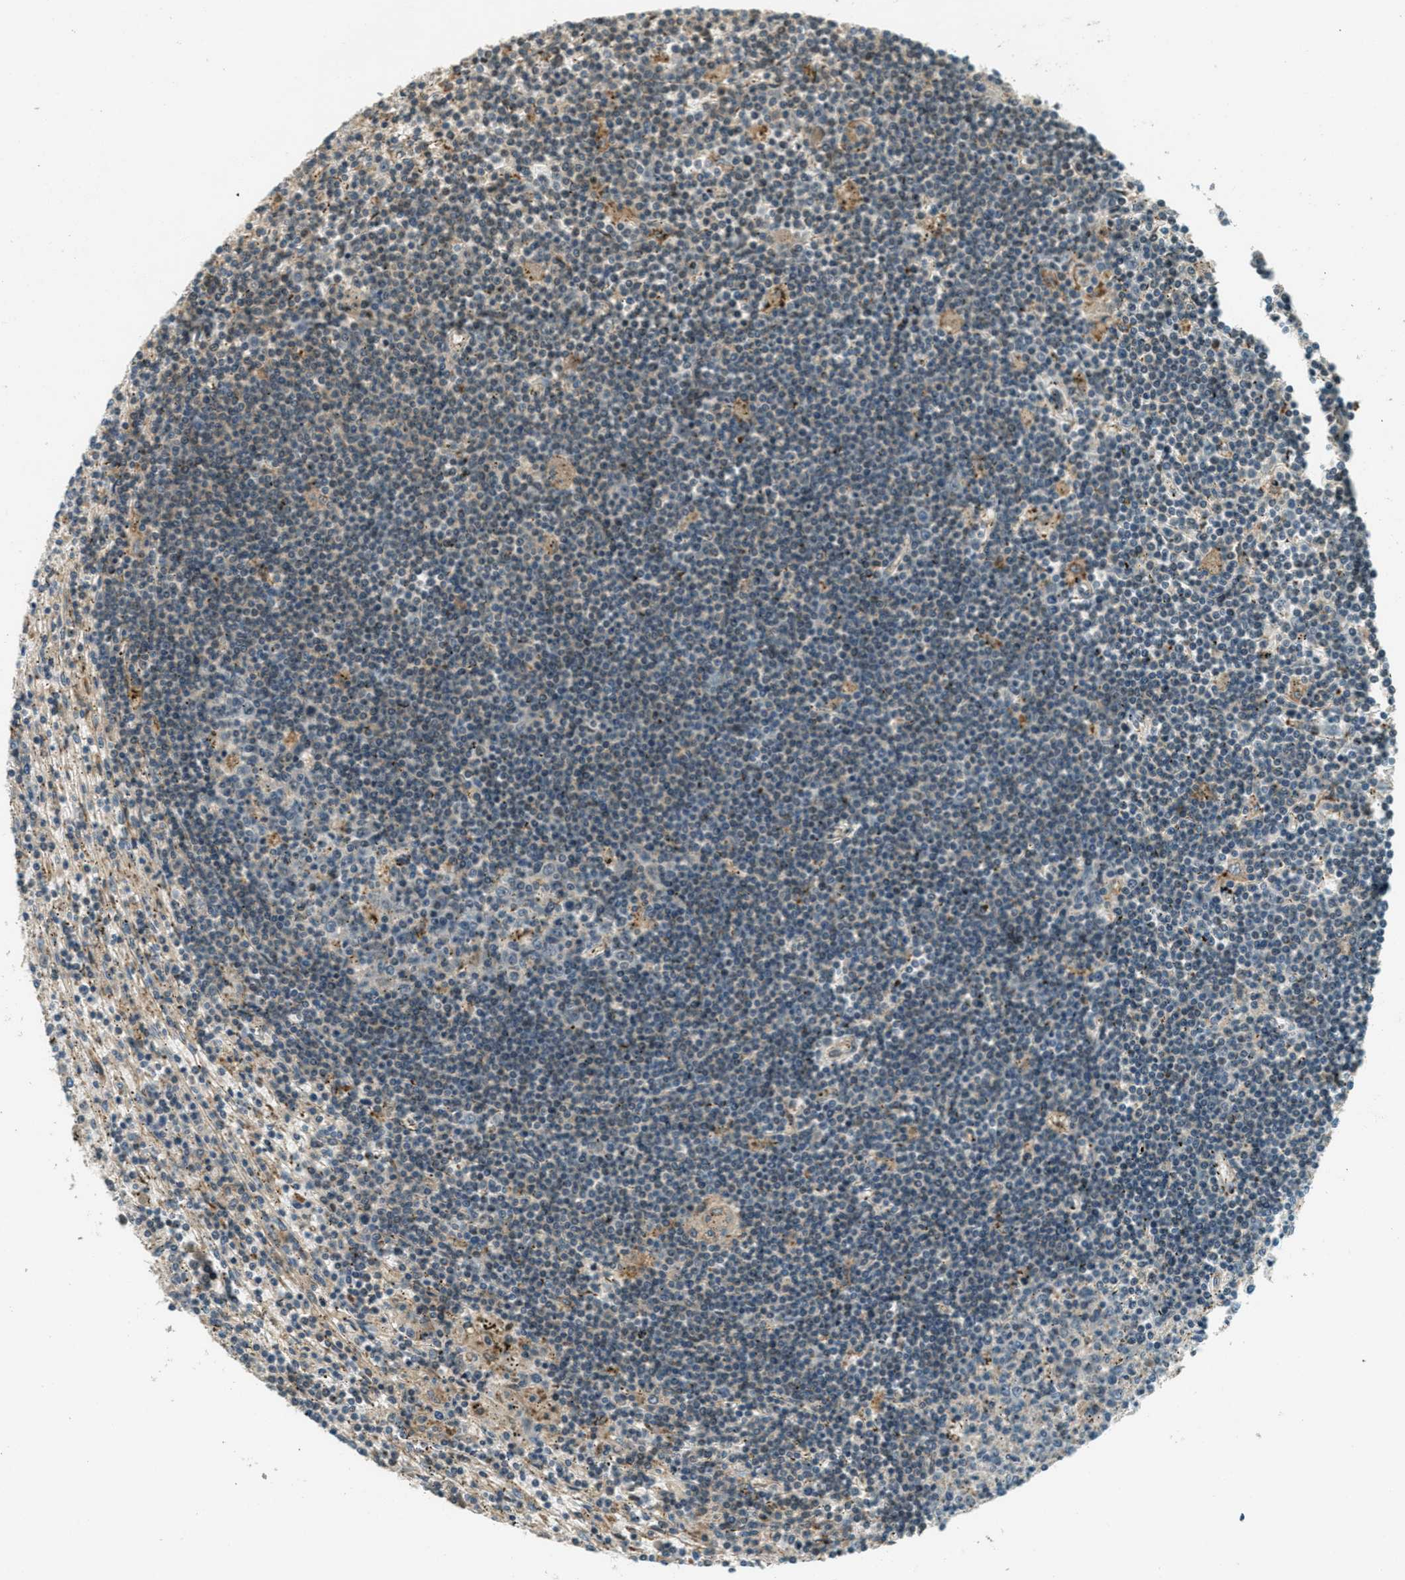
{"staining": {"intensity": "weak", "quantity": "<25%", "location": "cytoplasmic/membranous"}, "tissue": "lymphoma", "cell_type": "Tumor cells", "image_type": "cancer", "snomed": [{"axis": "morphology", "description": "Malignant lymphoma, non-Hodgkin's type, Low grade"}, {"axis": "topography", "description": "Spleen"}], "caption": "Tumor cells show no significant protein expression in low-grade malignant lymphoma, non-Hodgkin's type. (Immunohistochemistry (ihc), brightfield microscopy, high magnification).", "gene": "PTPN23", "patient": {"sex": "male", "age": 76}}